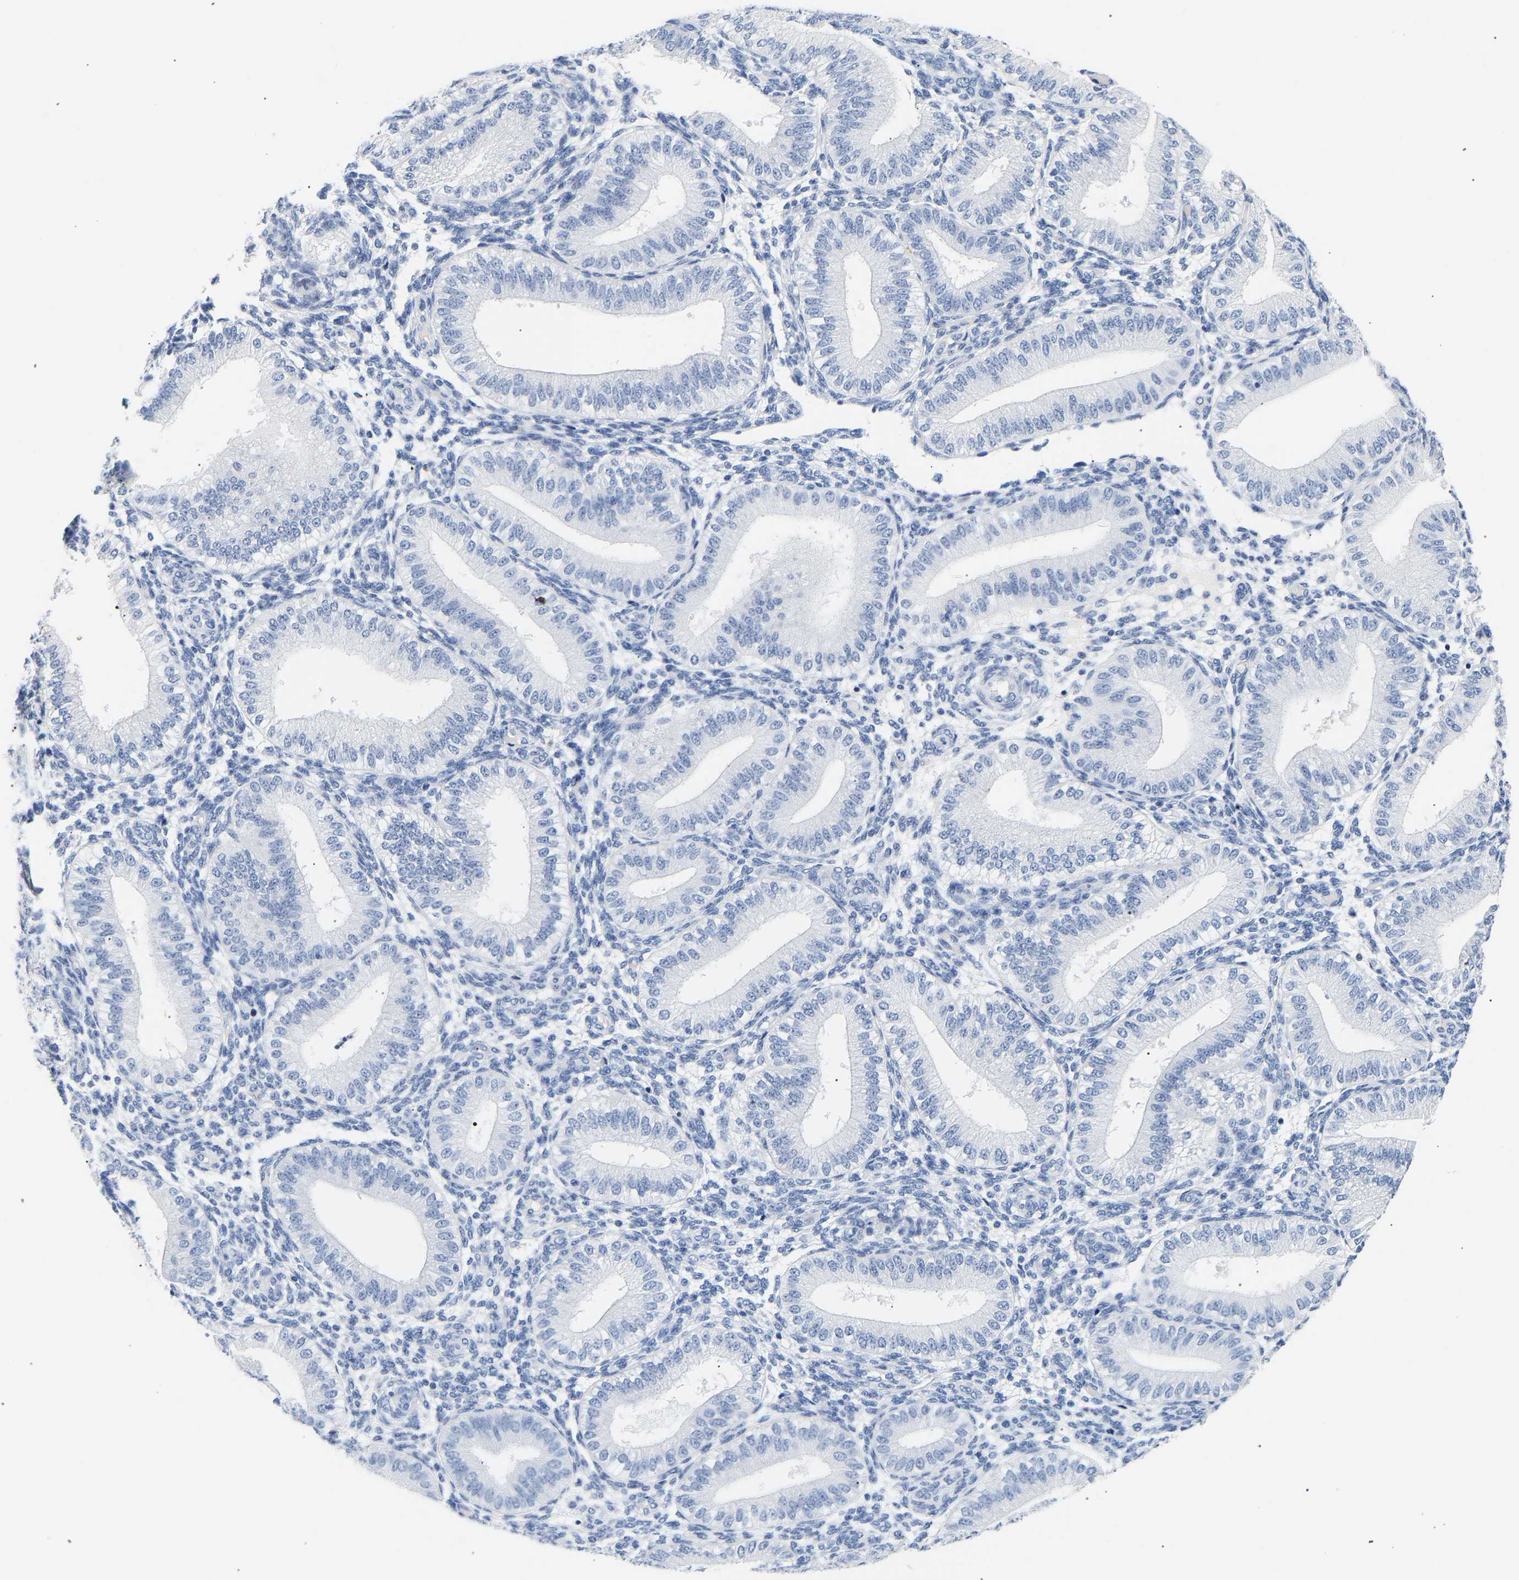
{"staining": {"intensity": "negative", "quantity": "none", "location": "none"}, "tissue": "endometrium", "cell_type": "Cells in endometrial stroma", "image_type": "normal", "snomed": [{"axis": "morphology", "description": "Normal tissue, NOS"}, {"axis": "topography", "description": "Endometrium"}], "caption": "Immunohistochemistry histopathology image of unremarkable endometrium stained for a protein (brown), which reveals no expression in cells in endometrial stroma.", "gene": "SPINK2", "patient": {"sex": "female", "age": 39}}